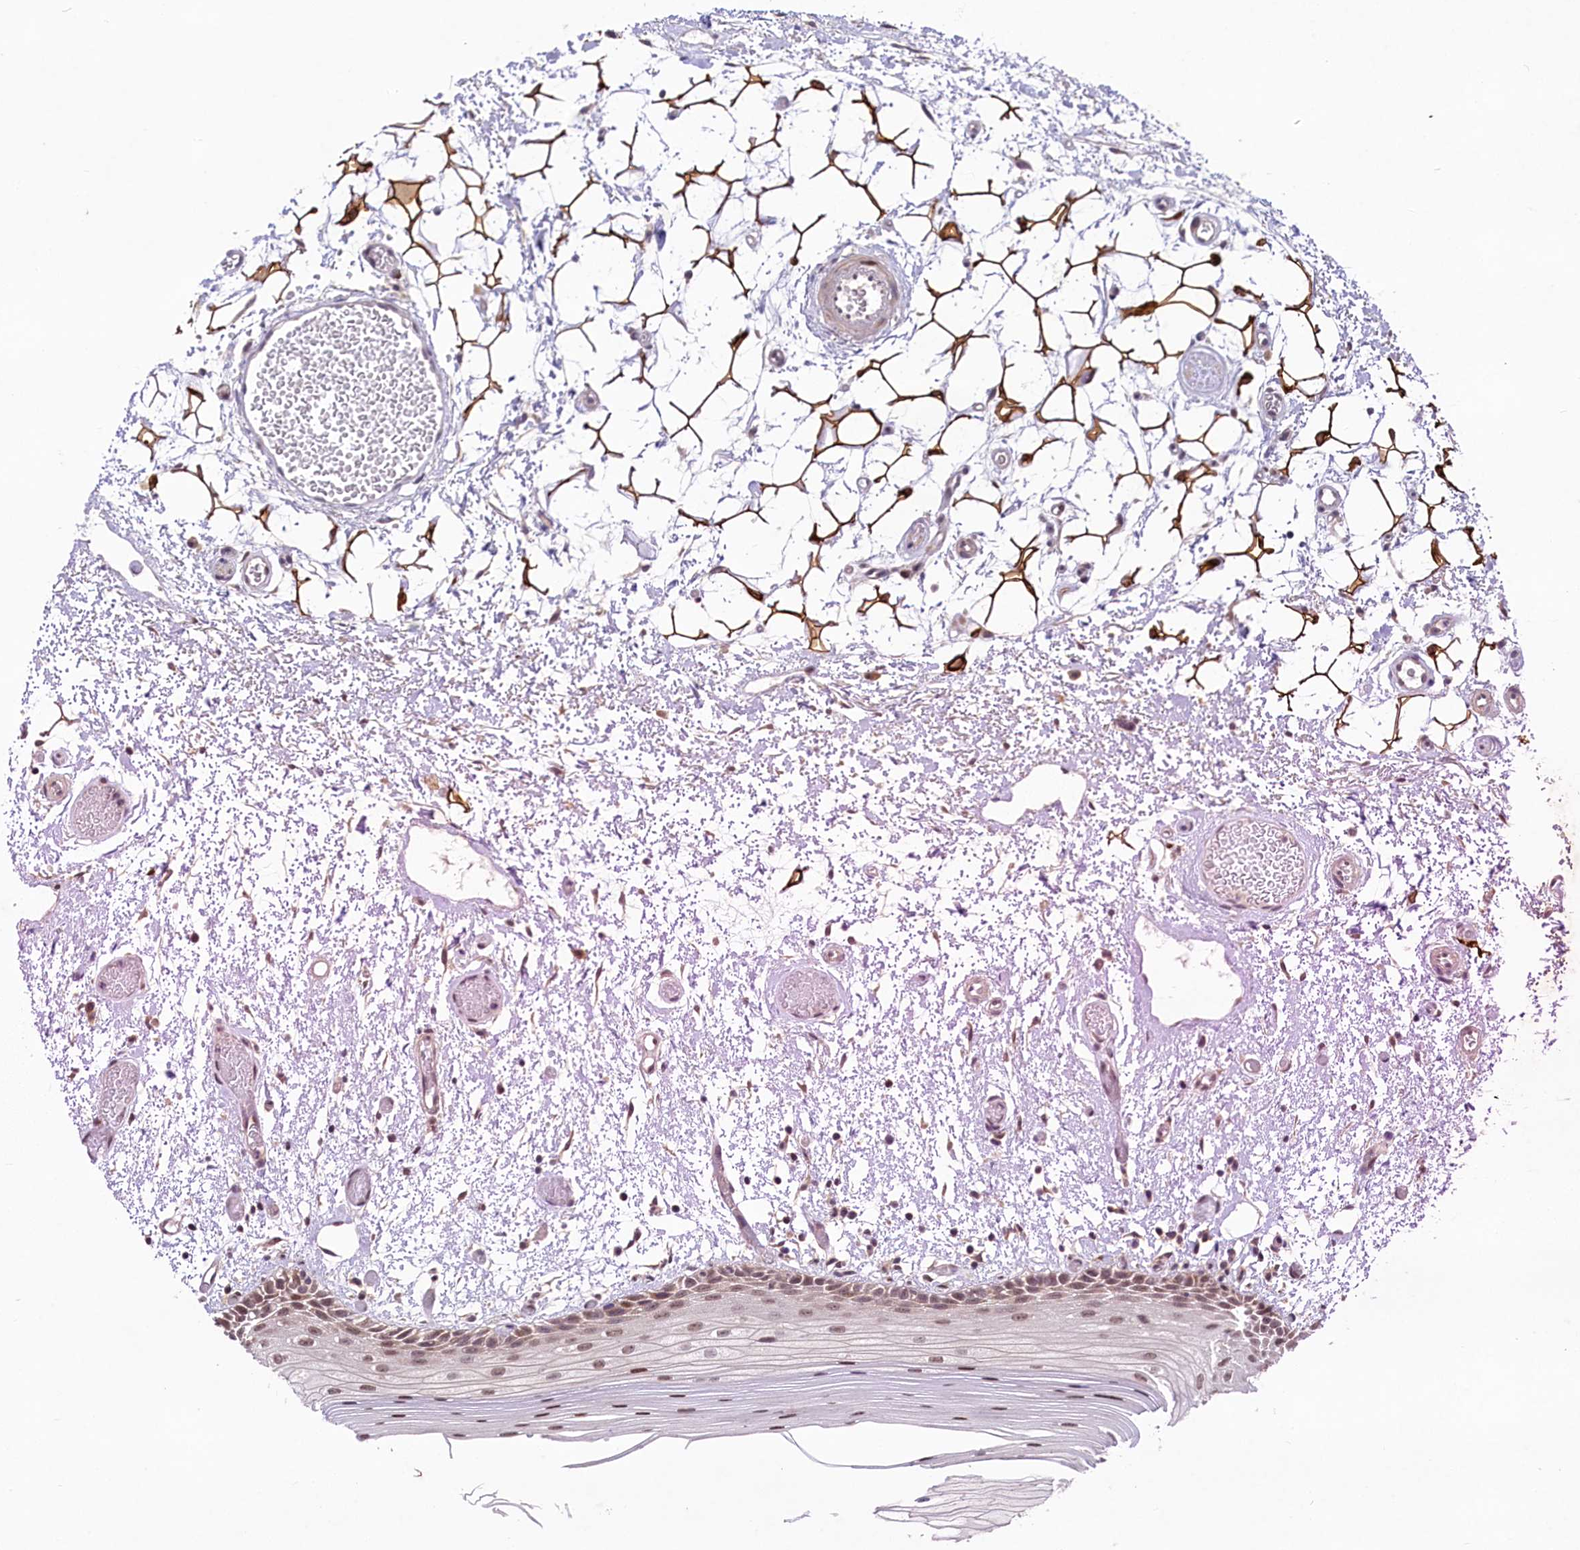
{"staining": {"intensity": "moderate", "quantity": ">75%", "location": "nuclear"}, "tissue": "oral mucosa", "cell_type": "Squamous epithelial cells", "image_type": "normal", "snomed": [{"axis": "morphology", "description": "Normal tissue, NOS"}, {"axis": "topography", "description": "Oral tissue"}], "caption": "Immunohistochemistry of unremarkable human oral mucosa demonstrates medium levels of moderate nuclear positivity in approximately >75% of squamous epithelial cells. Ihc stains the protein in brown and the nuclei are stained blue.", "gene": "ANKS3", "patient": {"sex": "male", "age": 52}}